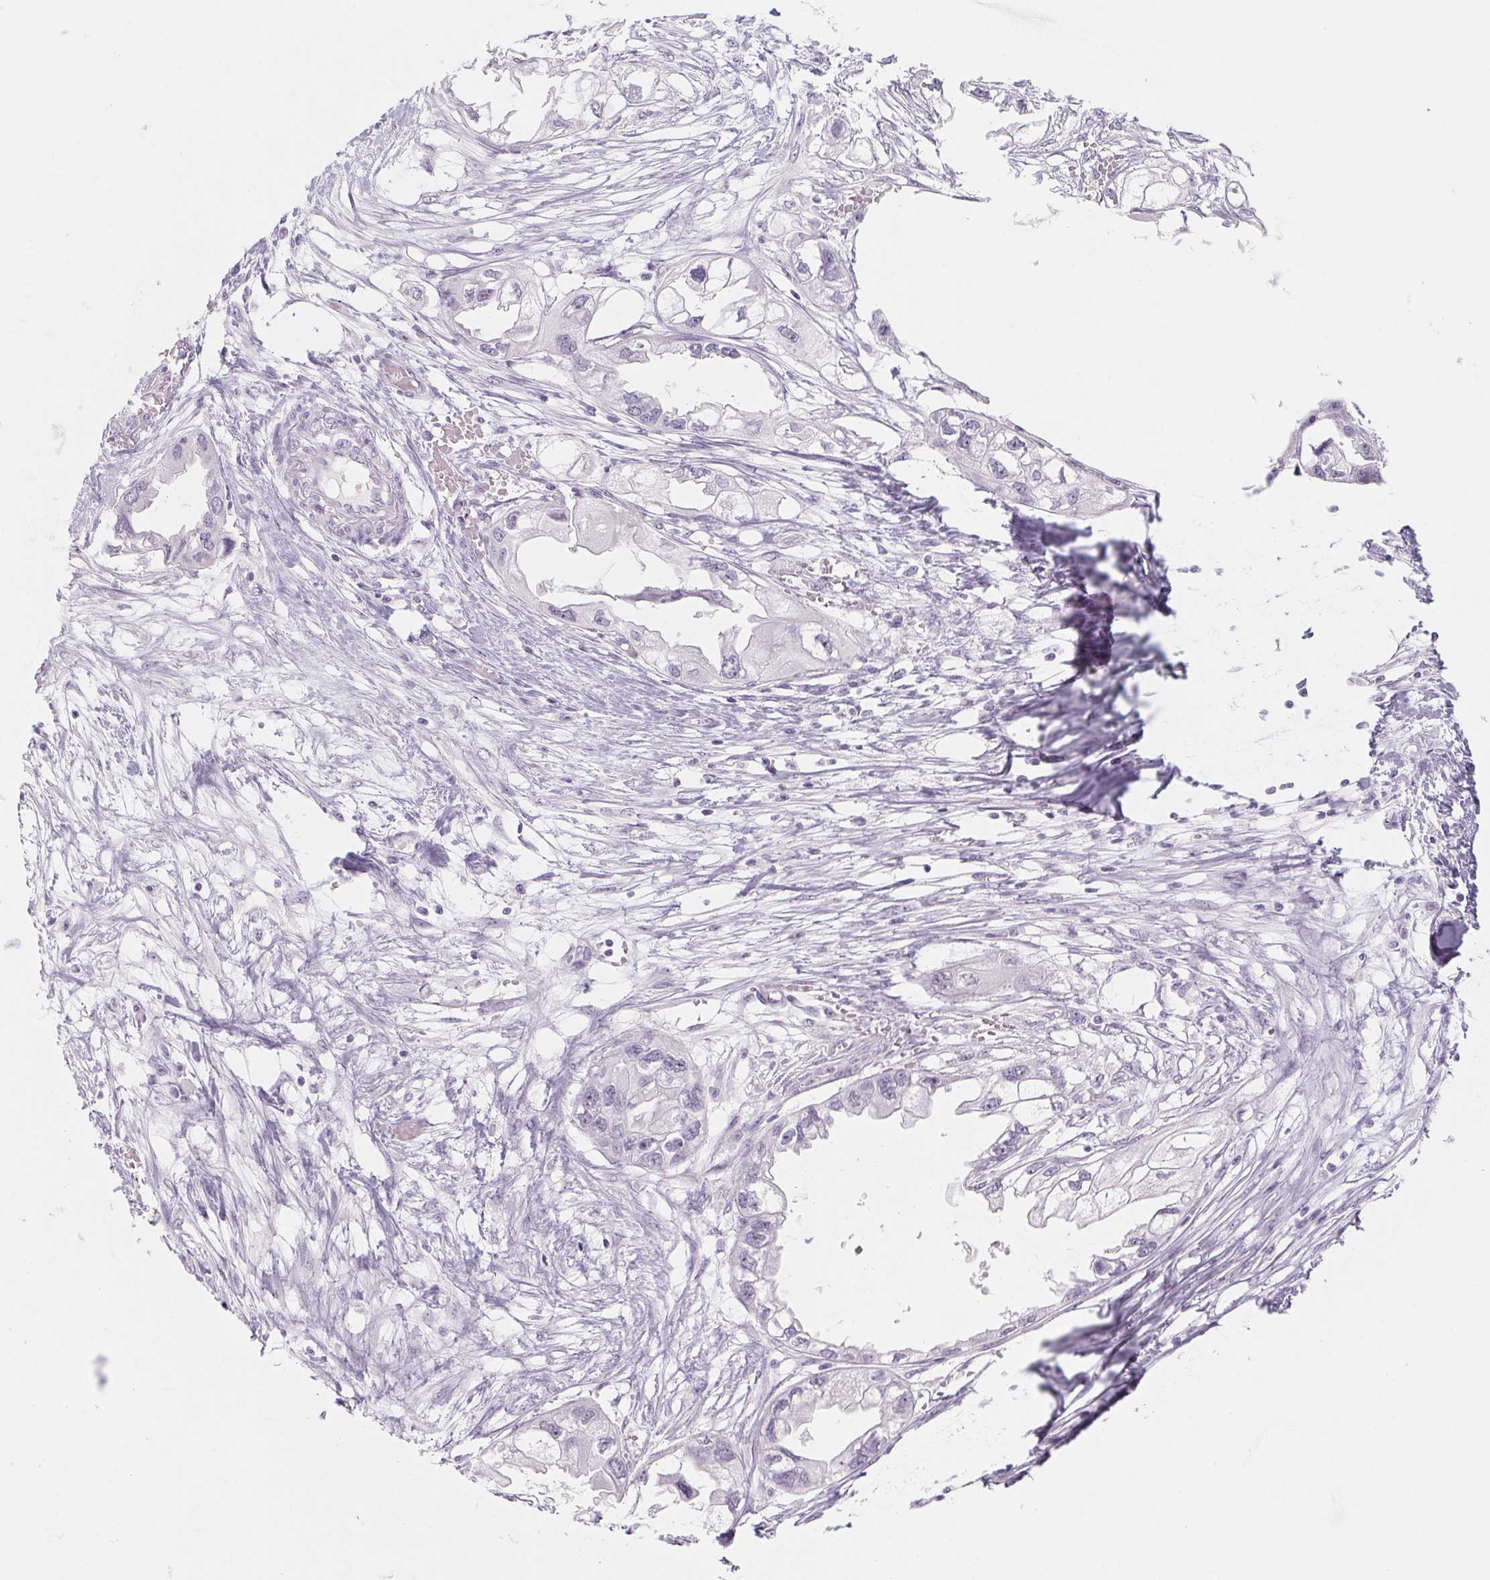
{"staining": {"intensity": "negative", "quantity": "none", "location": "none"}, "tissue": "endometrial cancer", "cell_type": "Tumor cells", "image_type": "cancer", "snomed": [{"axis": "morphology", "description": "Adenocarcinoma, NOS"}, {"axis": "morphology", "description": "Adenocarcinoma, metastatic, NOS"}, {"axis": "topography", "description": "Adipose tissue"}, {"axis": "topography", "description": "Endometrium"}], "caption": "DAB (3,3'-diaminobenzidine) immunohistochemical staining of metastatic adenocarcinoma (endometrial) exhibits no significant positivity in tumor cells. The staining was performed using DAB to visualize the protein expression in brown, while the nuclei were stained in blue with hematoxylin (Magnification: 20x).", "gene": "ZIC4", "patient": {"sex": "female", "age": 67}}